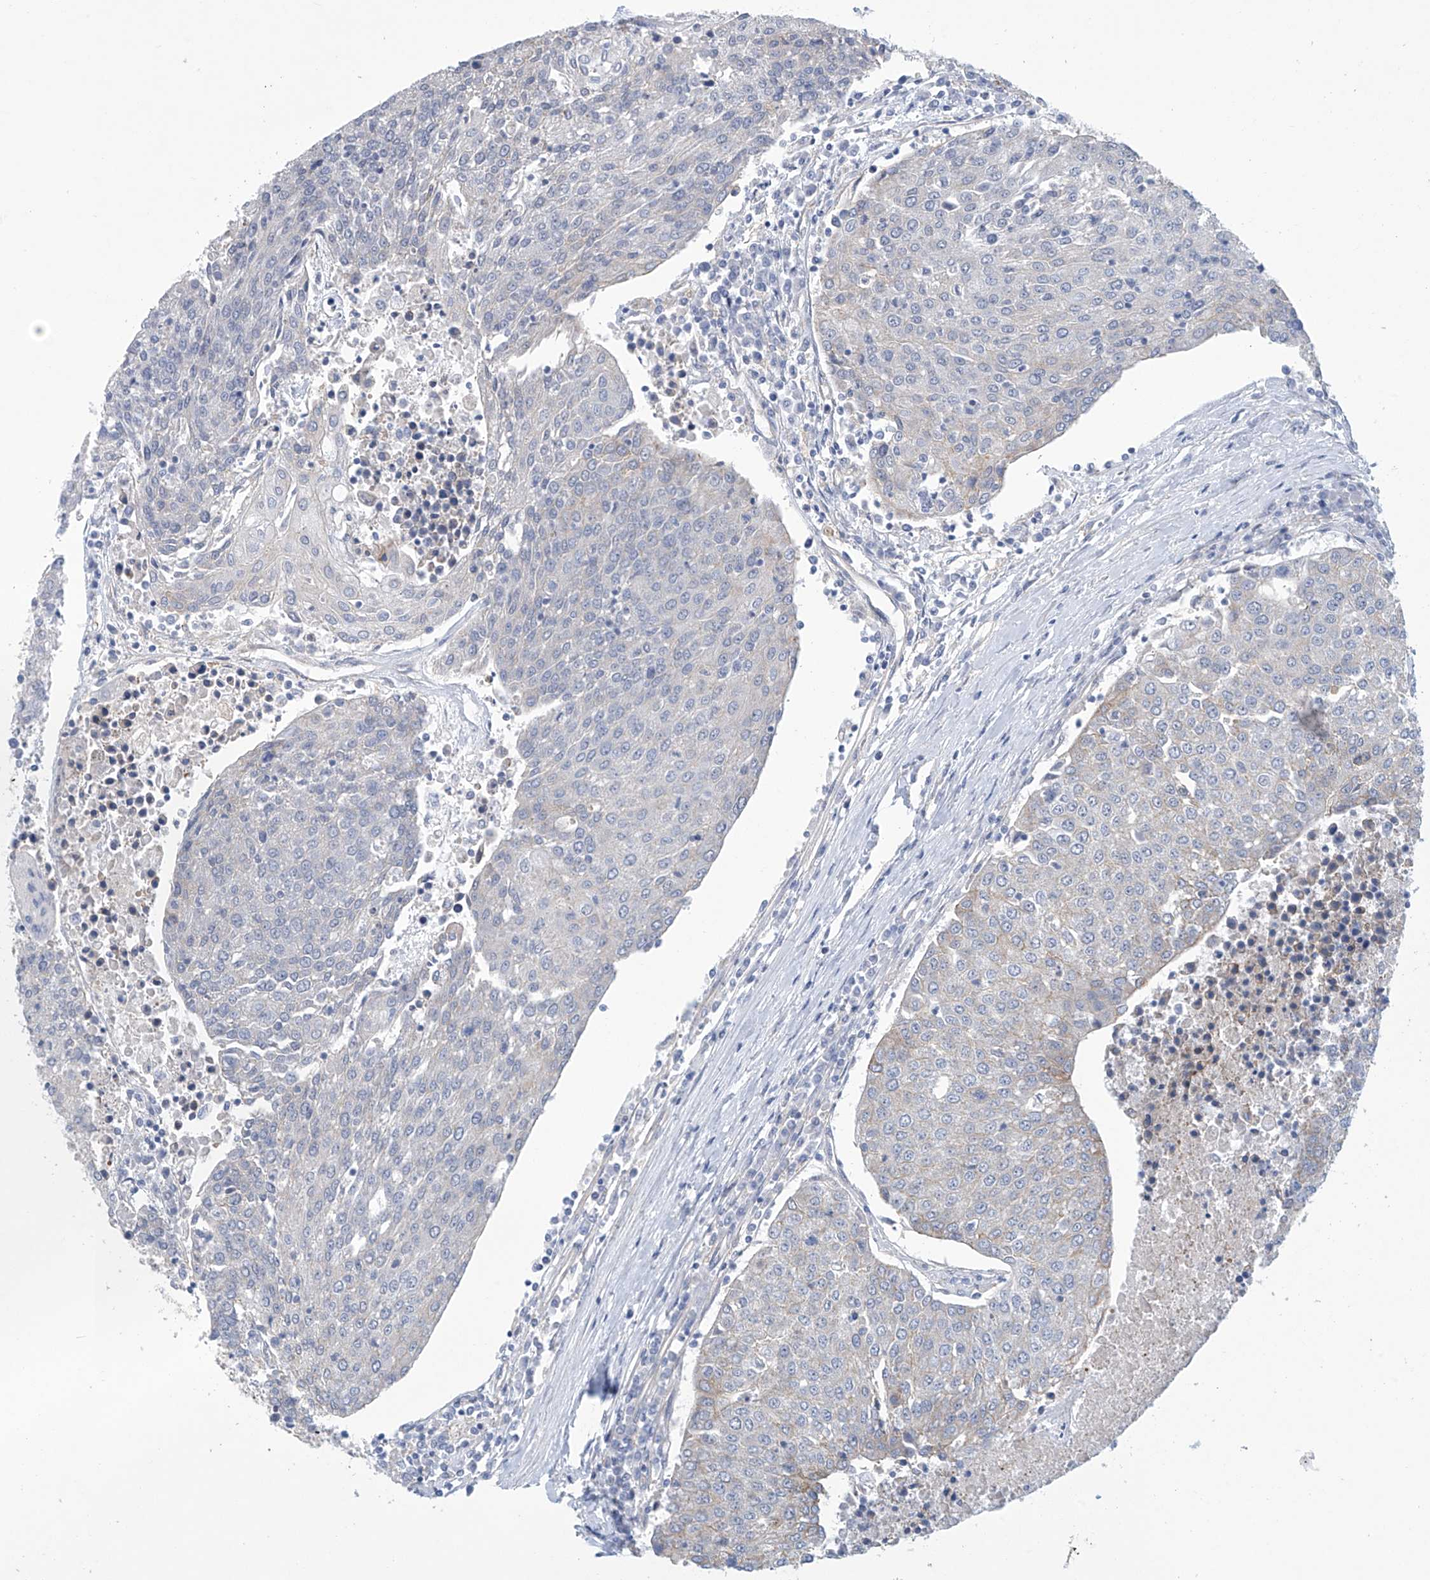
{"staining": {"intensity": "negative", "quantity": "none", "location": "none"}, "tissue": "urothelial cancer", "cell_type": "Tumor cells", "image_type": "cancer", "snomed": [{"axis": "morphology", "description": "Urothelial carcinoma, High grade"}, {"axis": "topography", "description": "Urinary bladder"}], "caption": "Immunohistochemistry (IHC) photomicrograph of neoplastic tissue: urothelial cancer stained with DAB (3,3'-diaminobenzidine) displays no significant protein staining in tumor cells.", "gene": "ABHD13", "patient": {"sex": "female", "age": 85}}